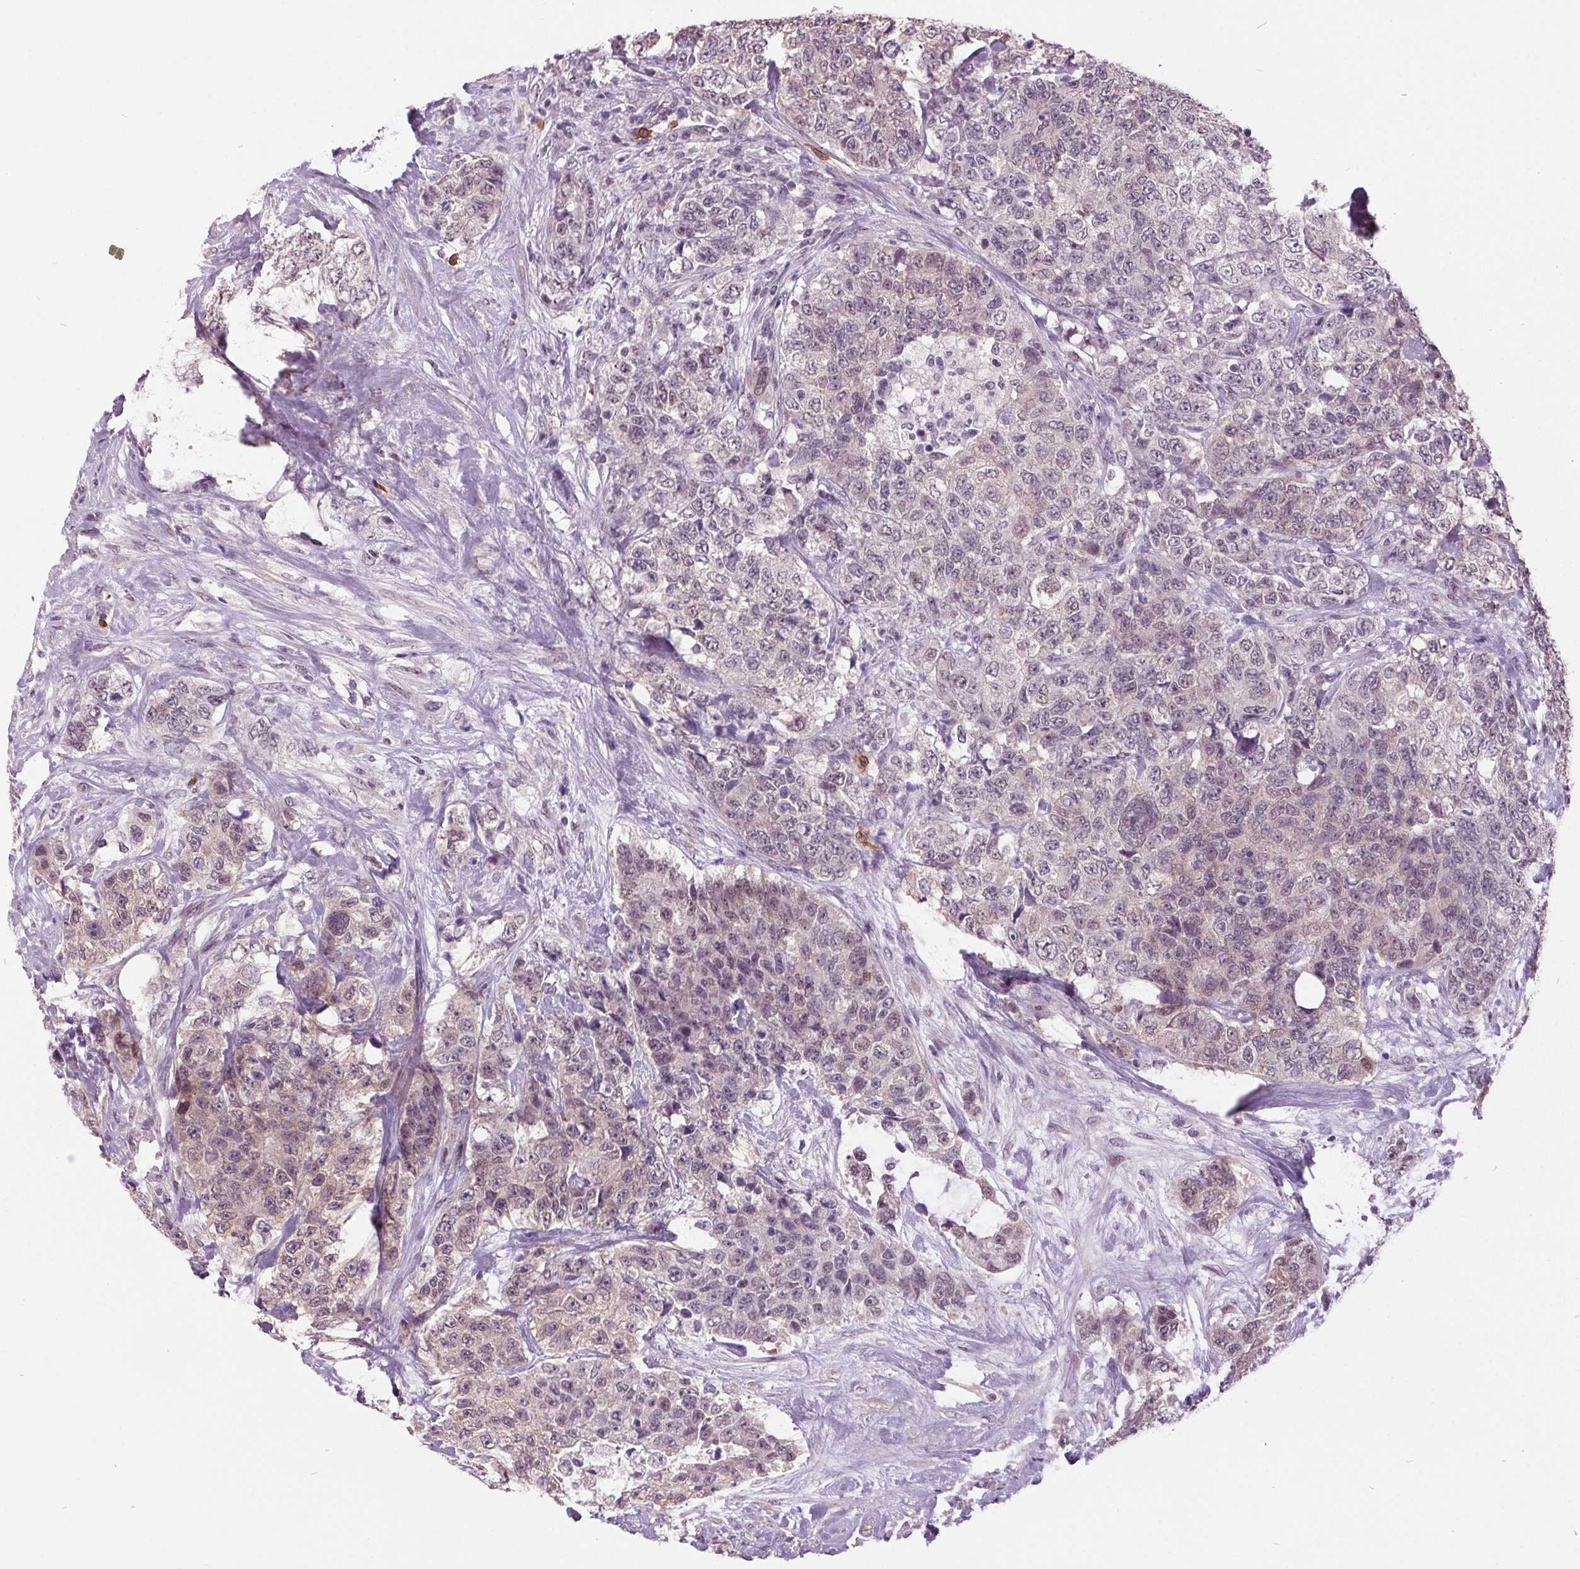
{"staining": {"intensity": "weak", "quantity": "<25%", "location": "nuclear"}, "tissue": "urothelial cancer", "cell_type": "Tumor cells", "image_type": "cancer", "snomed": [{"axis": "morphology", "description": "Urothelial carcinoma, High grade"}, {"axis": "topography", "description": "Urinary bladder"}], "caption": "Image shows no protein expression in tumor cells of urothelial cancer tissue. (Immunohistochemistry (ihc), brightfield microscopy, high magnification).", "gene": "C2orf16", "patient": {"sex": "female", "age": 78}}